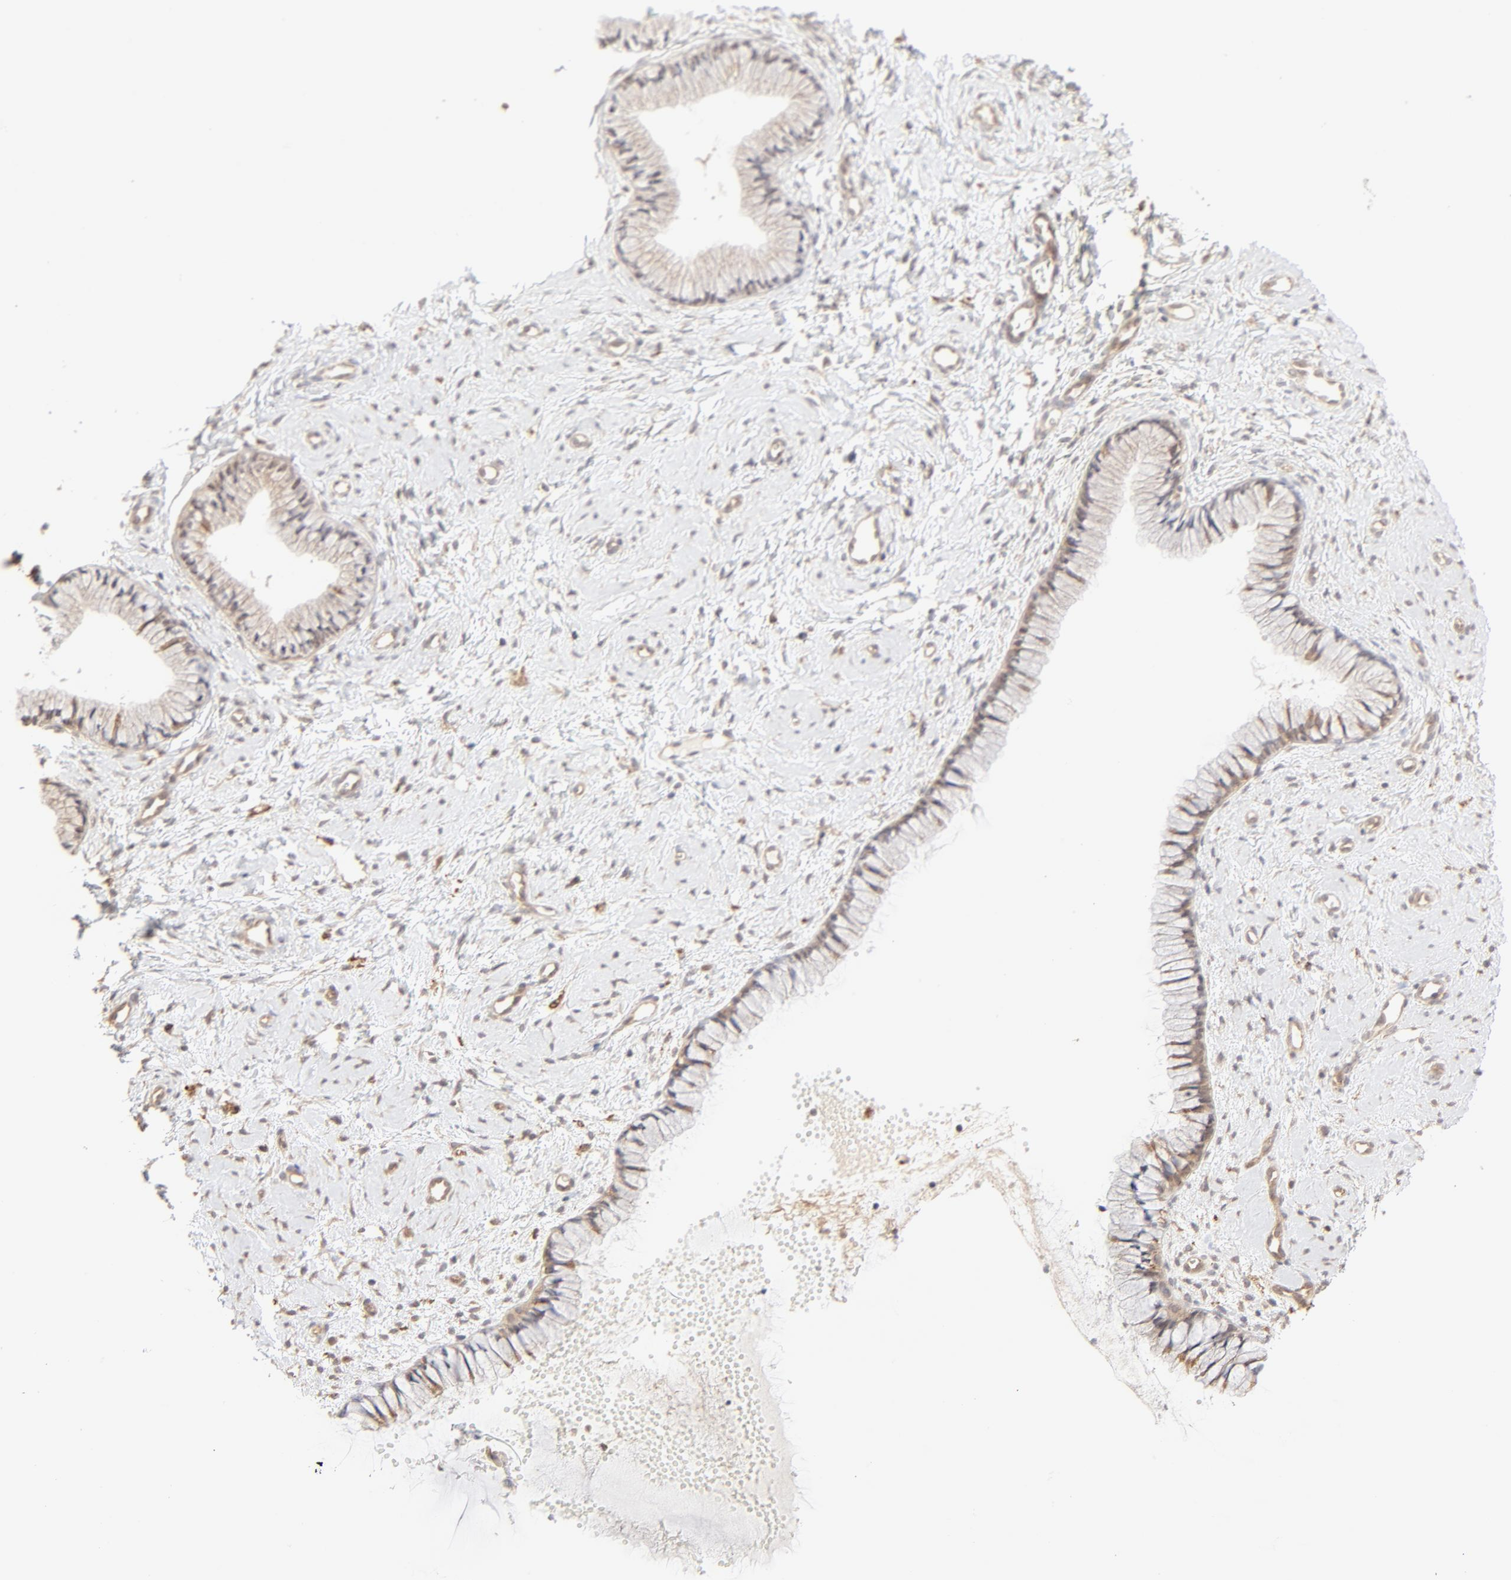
{"staining": {"intensity": "moderate", "quantity": ">75%", "location": "cytoplasmic/membranous"}, "tissue": "cervix", "cell_type": "Glandular cells", "image_type": "normal", "snomed": [{"axis": "morphology", "description": "Normal tissue, NOS"}, {"axis": "topography", "description": "Cervix"}], "caption": "This is an image of immunohistochemistry (IHC) staining of normal cervix, which shows moderate expression in the cytoplasmic/membranous of glandular cells.", "gene": "RAB5C", "patient": {"sex": "female", "age": 46}}